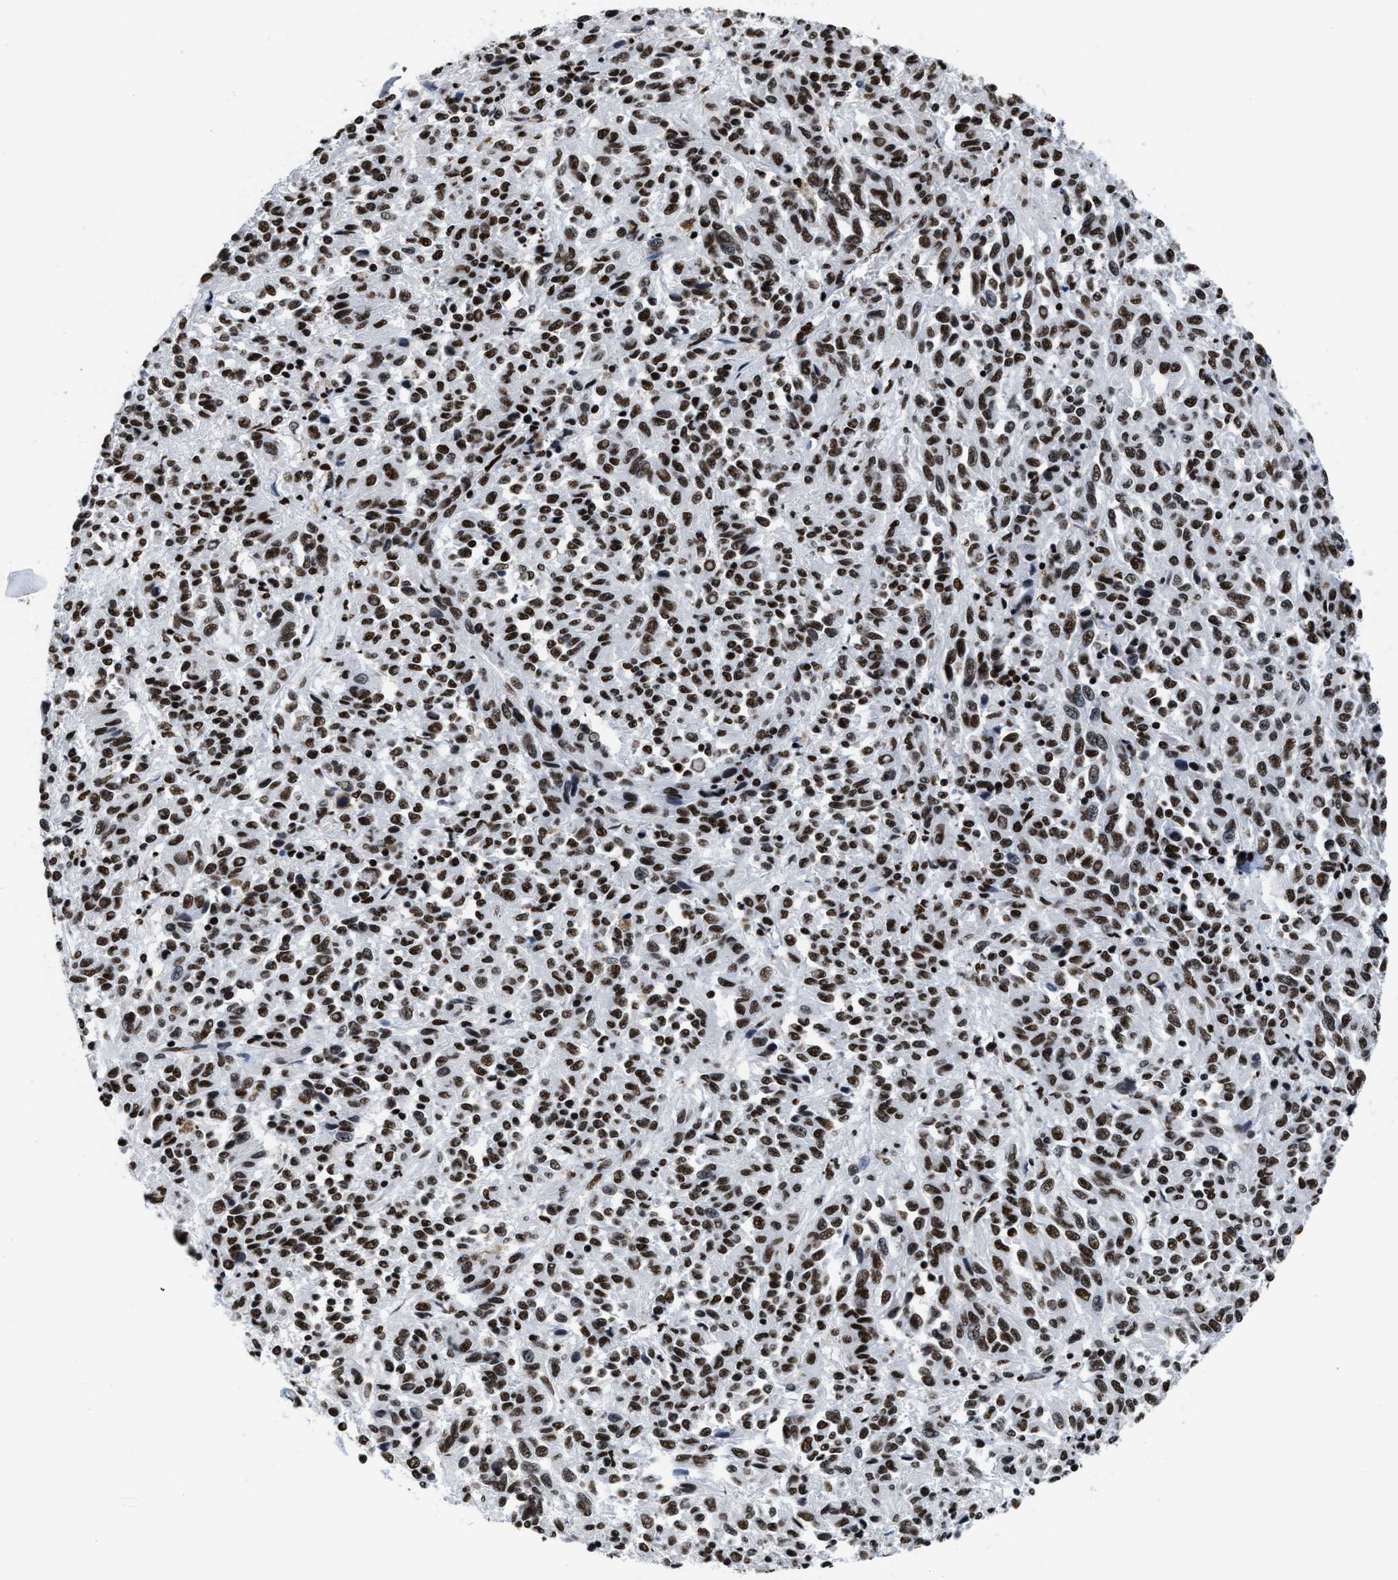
{"staining": {"intensity": "moderate", "quantity": ">75%", "location": "nuclear"}, "tissue": "melanoma", "cell_type": "Tumor cells", "image_type": "cancer", "snomed": [{"axis": "morphology", "description": "Malignant melanoma, Metastatic site"}, {"axis": "topography", "description": "Lung"}], "caption": "Melanoma tissue reveals moderate nuclear positivity in about >75% of tumor cells", "gene": "SMARCC2", "patient": {"sex": "male", "age": 64}}